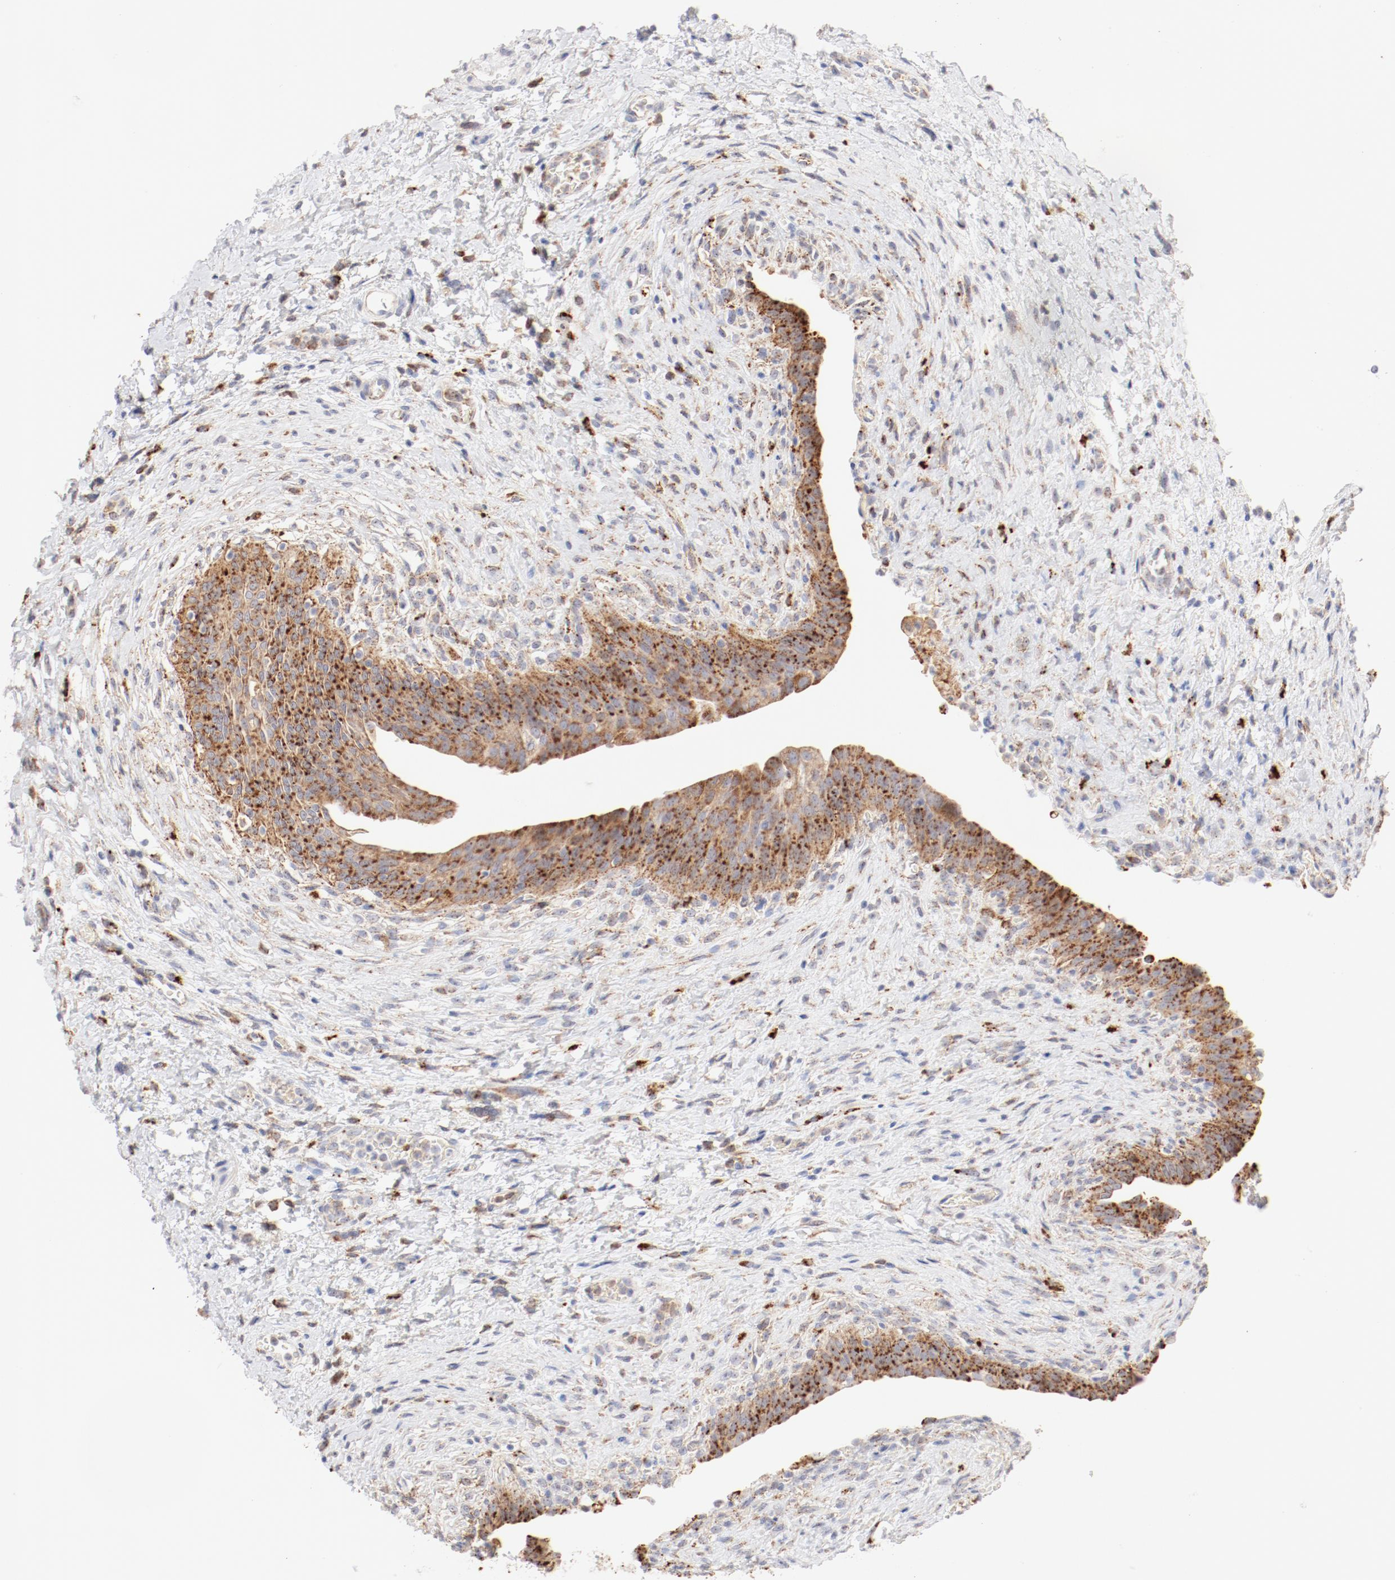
{"staining": {"intensity": "moderate", "quantity": ">75%", "location": "cytoplasmic/membranous"}, "tissue": "urinary bladder", "cell_type": "Urothelial cells", "image_type": "normal", "snomed": [{"axis": "morphology", "description": "Normal tissue, NOS"}, {"axis": "morphology", "description": "Dysplasia, NOS"}, {"axis": "topography", "description": "Urinary bladder"}], "caption": "A high-resolution micrograph shows IHC staining of normal urinary bladder, which shows moderate cytoplasmic/membranous positivity in about >75% of urothelial cells.", "gene": "CTSH", "patient": {"sex": "male", "age": 35}}